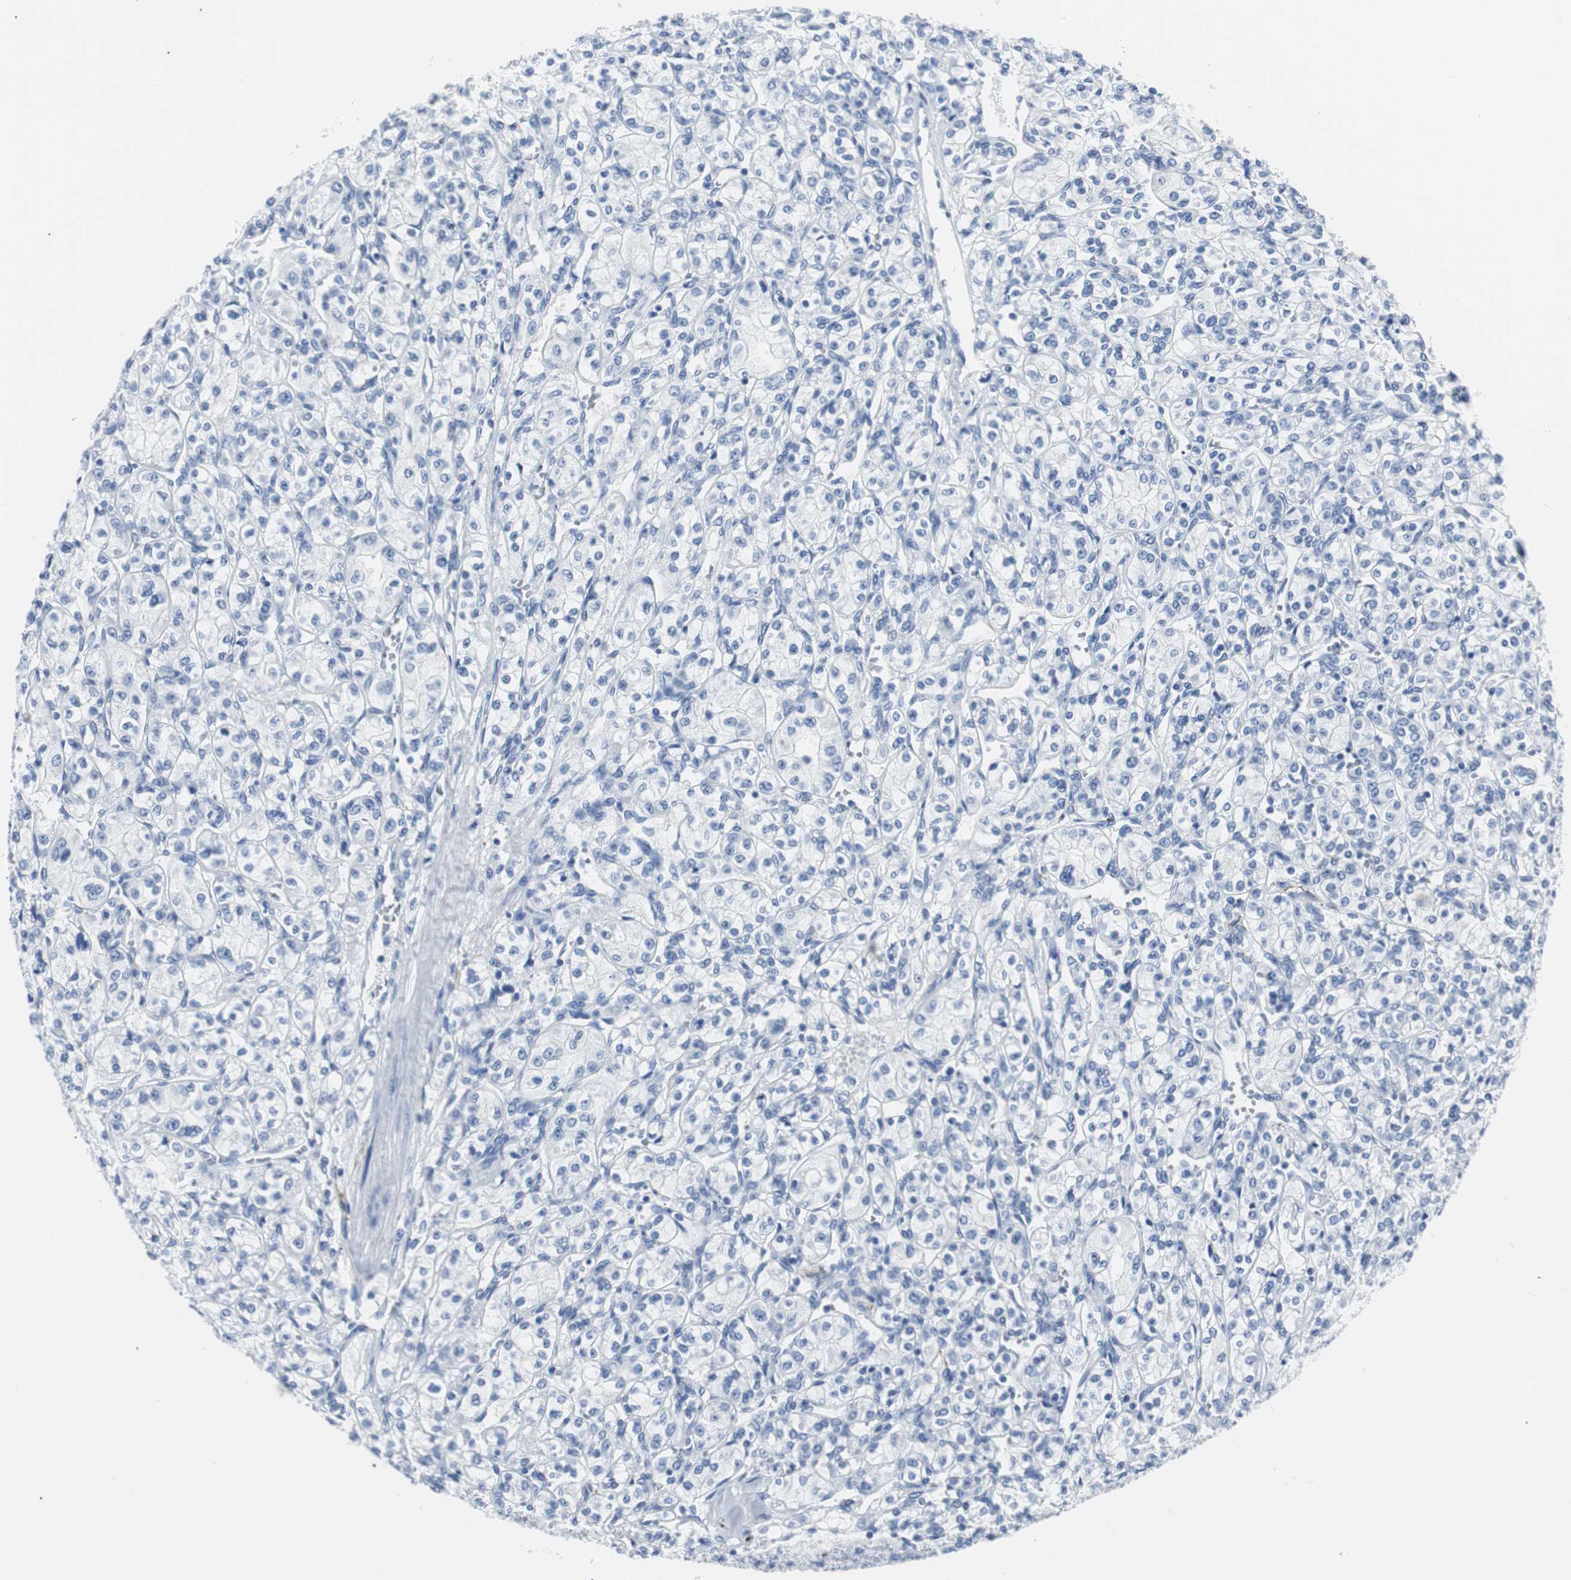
{"staining": {"intensity": "negative", "quantity": "none", "location": "none"}, "tissue": "renal cancer", "cell_type": "Tumor cells", "image_type": "cancer", "snomed": [{"axis": "morphology", "description": "Adenocarcinoma, NOS"}, {"axis": "topography", "description": "Kidney"}], "caption": "Immunohistochemistry (IHC) micrograph of neoplastic tissue: human renal cancer (adenocarcinoma) stained with DAB (3,3'-diaminobenzidine) exhibits no significant protein staining in tumor cells.", "gene": "GAP43", "patient": {"sex": "male", "age": 77}}